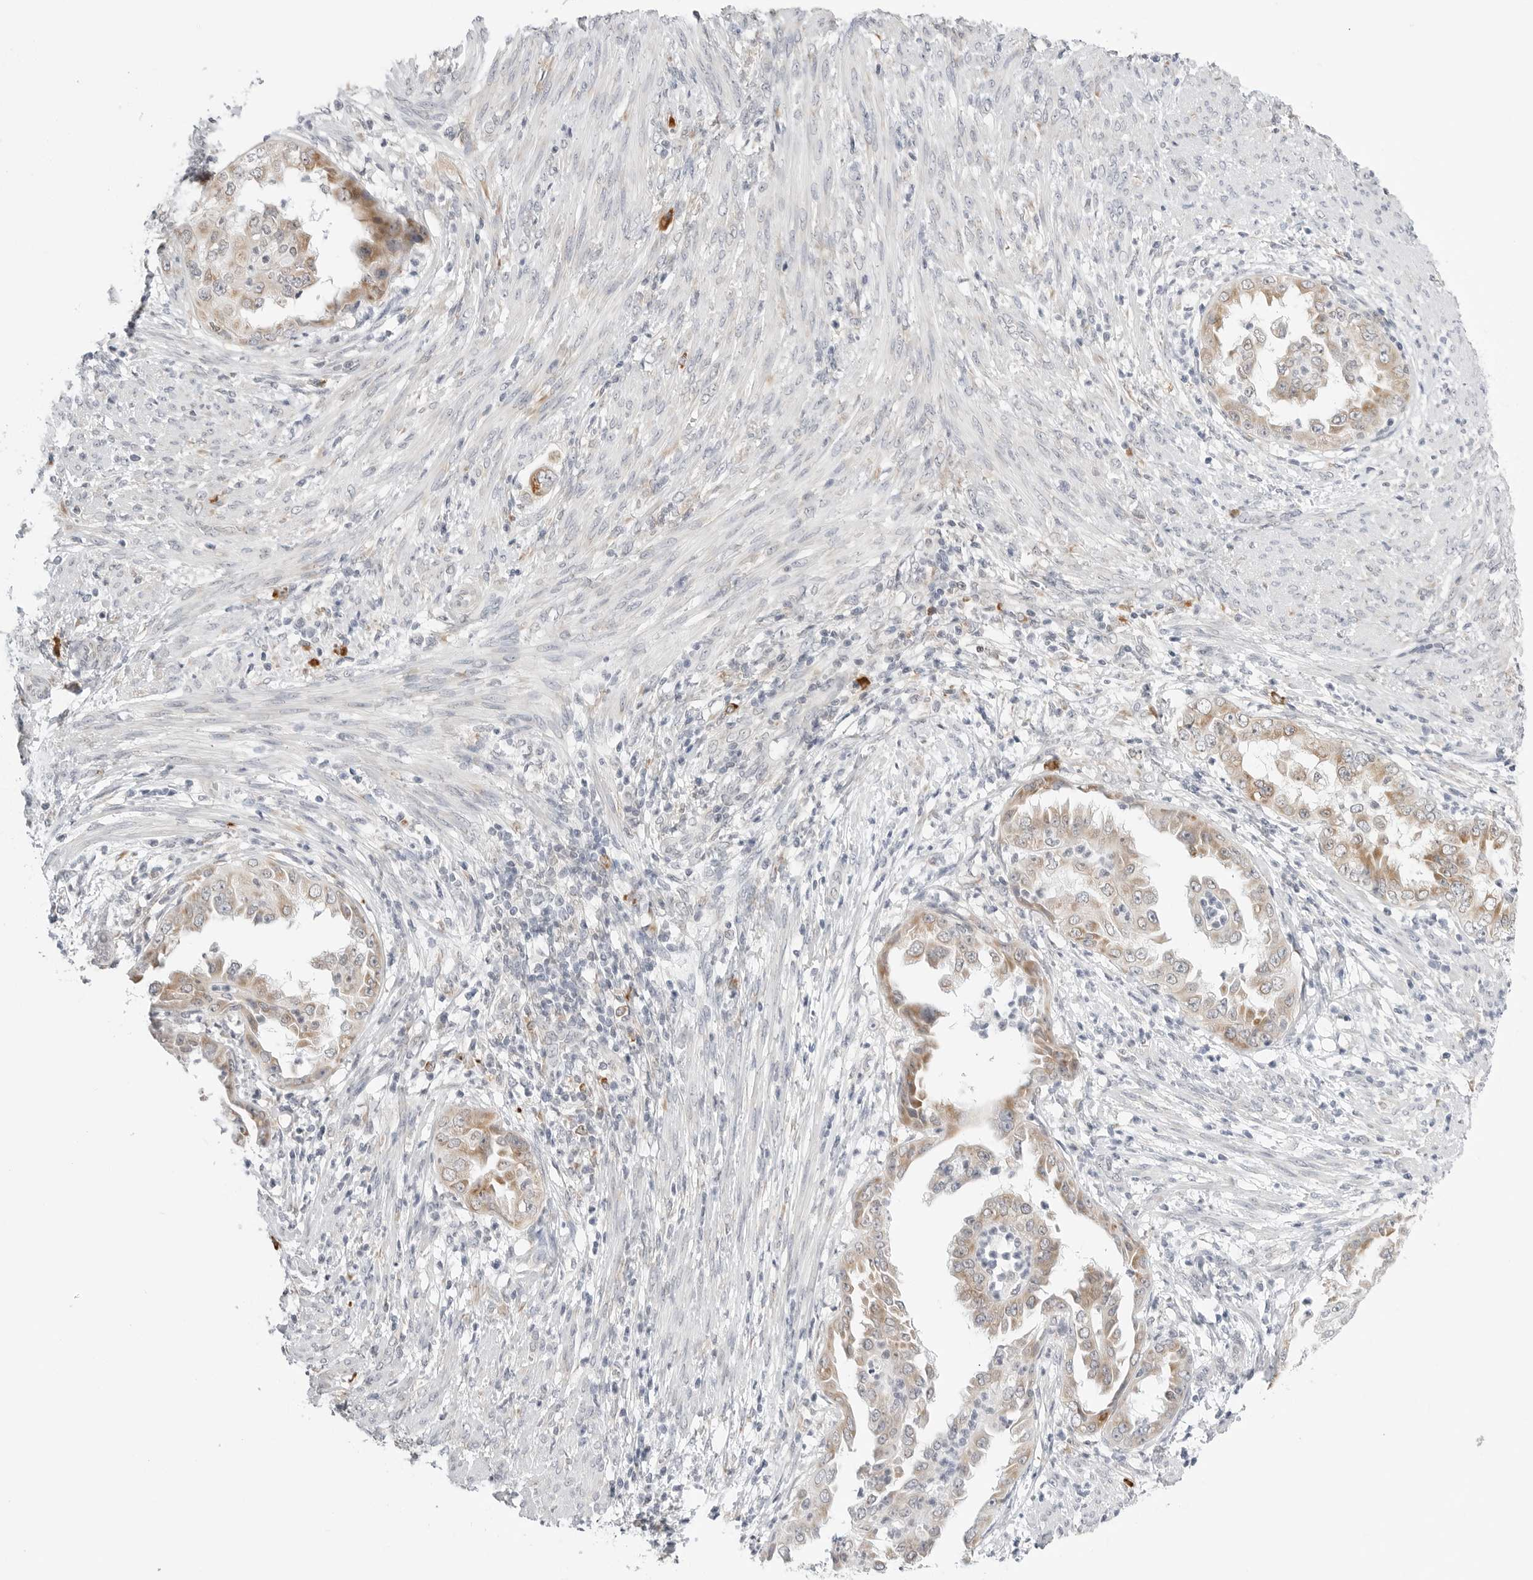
{"staining": {"intensity": "moderate", "quantity": "25%-75%", "location": "cytoplasmic/membranous"}, "tissue": "endometrial cancer", "cell_type": "Tumor cells", "image_type": "cancer", "snomed": [{"axis": "morphology", "description": "Adenocarcinoma, NOS"}, {"axis": "topography", "description": "Endometrium"}], "caption": "Protein staining demonstrates moderate cytoplasmic/membranous staining in about 25%-75% of tumor cells in endometrial cancer (adenocarcinoma).", "gene": "RPN1", "patient": {"sex": "female", "age": 85}}